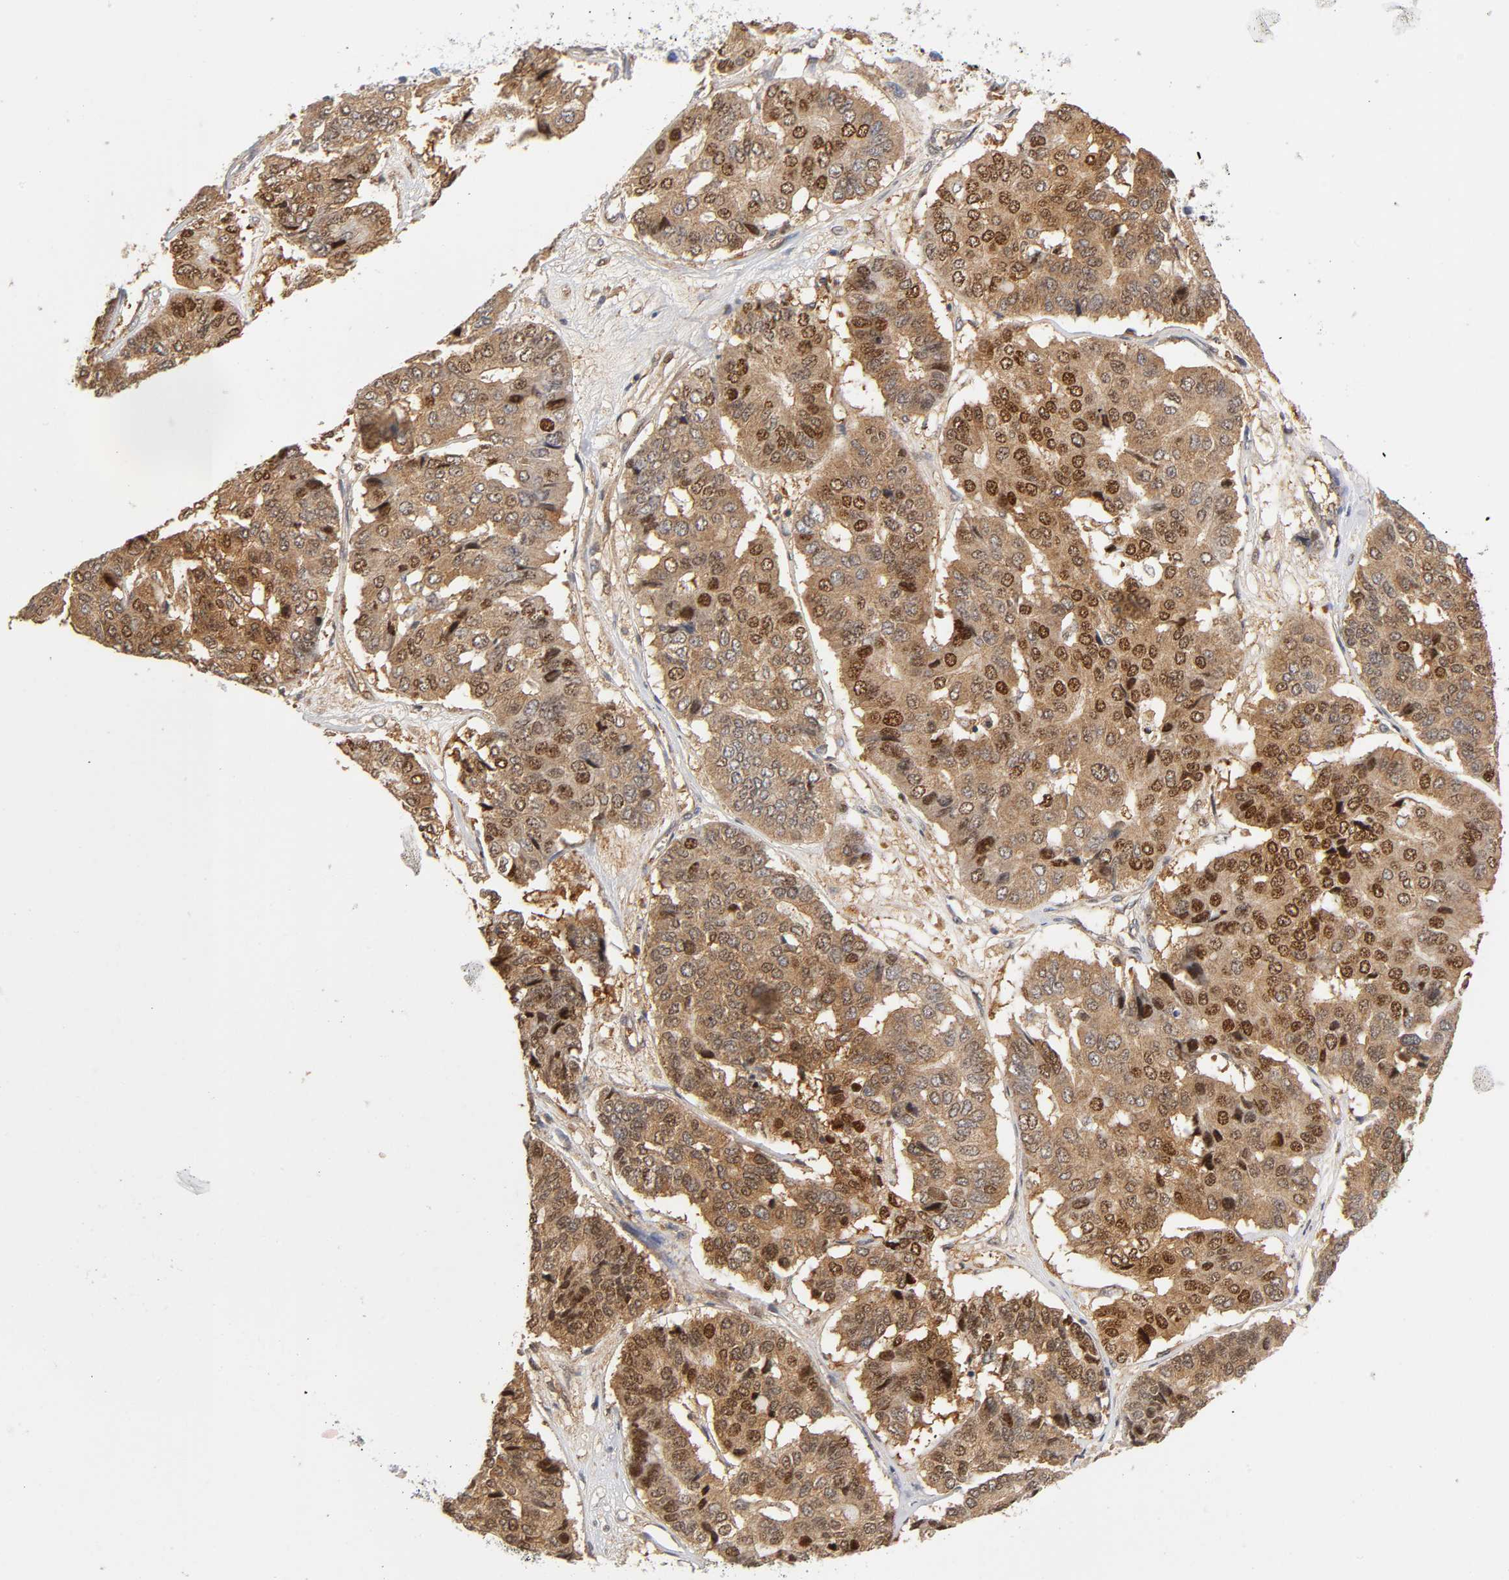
{"staining": {"intensity": "strong", "quantity": ">75%", "location": "cytoplasmic/membranous,nuclear"}, "tissue": "pancreatic cancer", "cell_type": "Tumor cells", "image_type": "cancer", "snomed": [{"axis": "morphology", "description": "Adenocarcinoma, NOS"}, {"axis": "topography", "description": "Pancreas"}], "caption": "High-power microscopy captured an IHC photomicrograph of pancreatic adenocarcinoma, revealing strong cytoplasmic/membranous and nuclear staining in about >75% of tumor cells.", "gene": "PAFAH1B1", "patient": {"sex": "male", "age": 50}}